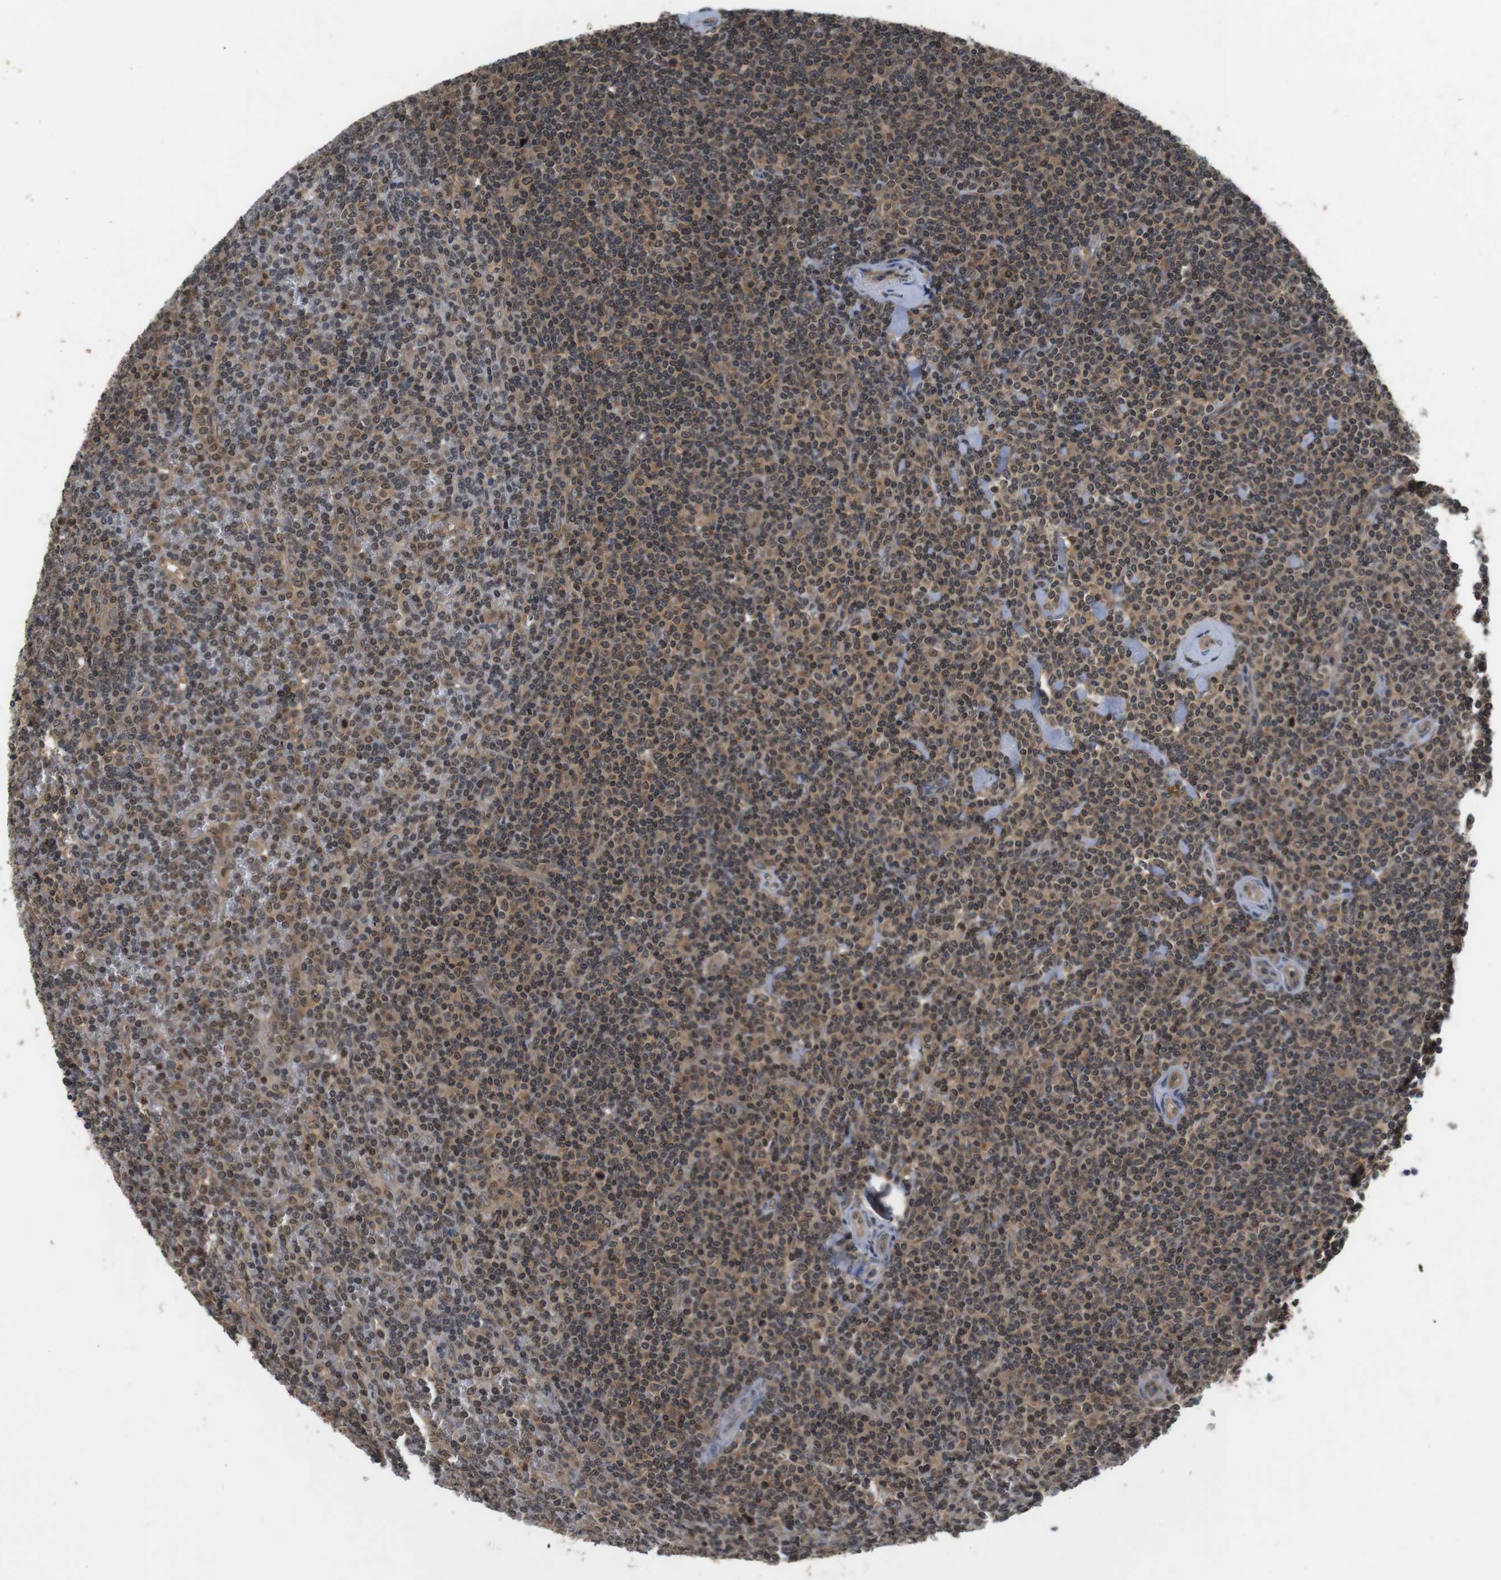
{"staining": {"intensity": "weak", "quantity": ">75%", "location": "cytoplasmic/membranous,nuclear"}, "tissue": "lymphoma", "cell_type": "Tumor cells", "image_type": "cancer", "snomed": [{"axis": "morphology", "description": "Malignant lymphoma, non-Hodgkin's type, Low grade"}, {"axis": "topography", "description": "Spleen"}], "caption": "A micrograph of human low-grade malignant lymphoma, non-Hodgkin's type stained for a protein reveals weak cytoplasmic/membranous and nuclear brown staining in tumor cells.", "gene": "FADD", "patient": {"sex": "female", "age": 19}}